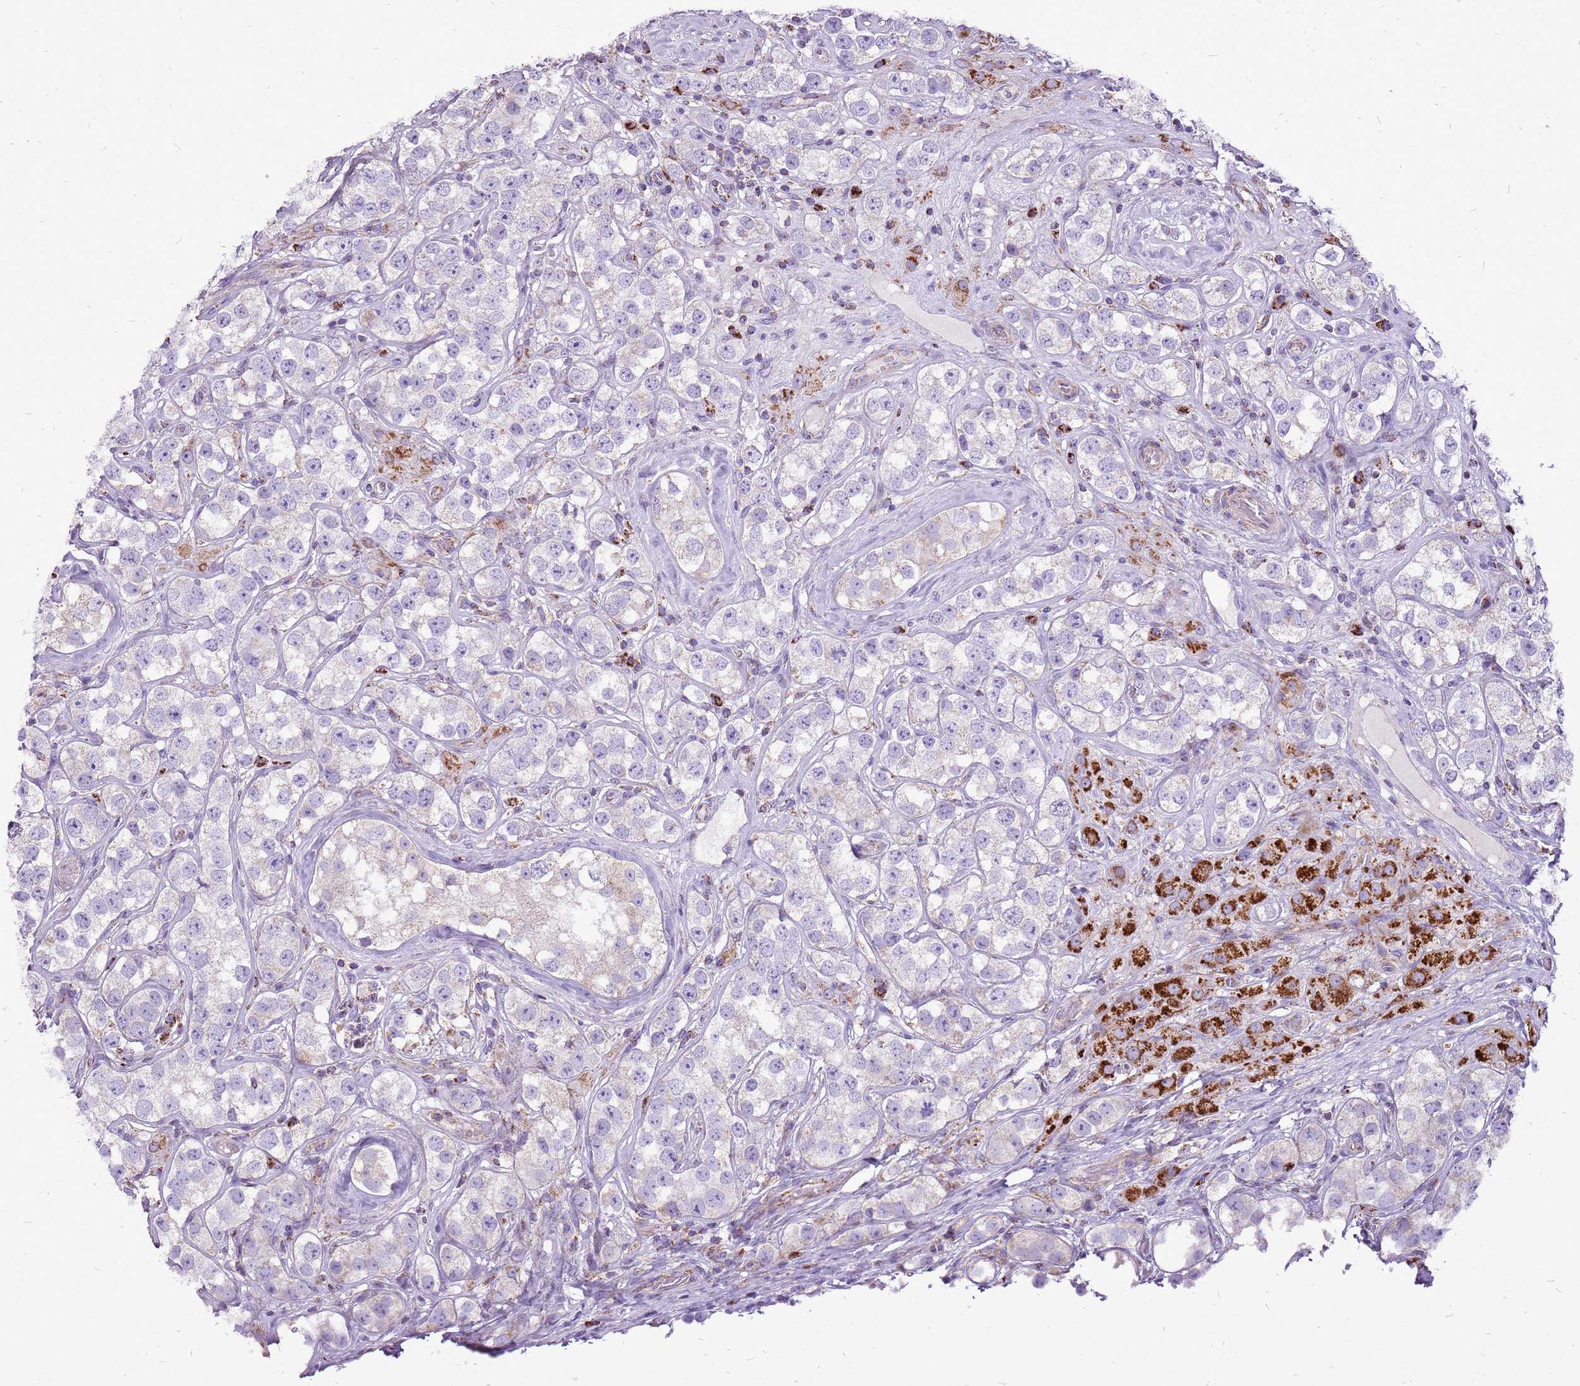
{"staining": {"intensity": "strong", "quantity": "<25%", "location": "cytoplasmic/membranous"}, "tissue": "testis cancer", "cell_type": "Tumor cells", "image_type": "cancer", "snomed": [{"axis": "morphology", "description": "Seminoma, NOS"}, {"axis": "topography", "description": "Testis"}], "caption": "High-magnification brightfield microscopy of testis cancer (seminoma) stained with DAB (brown) and counterstained with hematoxylin (blue). tumor cells exhibit strong cytoplasmic/membranous staining is seen in about<25% of cells. Ihc stains the protein of interest in brown and the nuclei are stained blue.", "gene": "GCDH", "patient": {"sex": "male", "age": 28}}